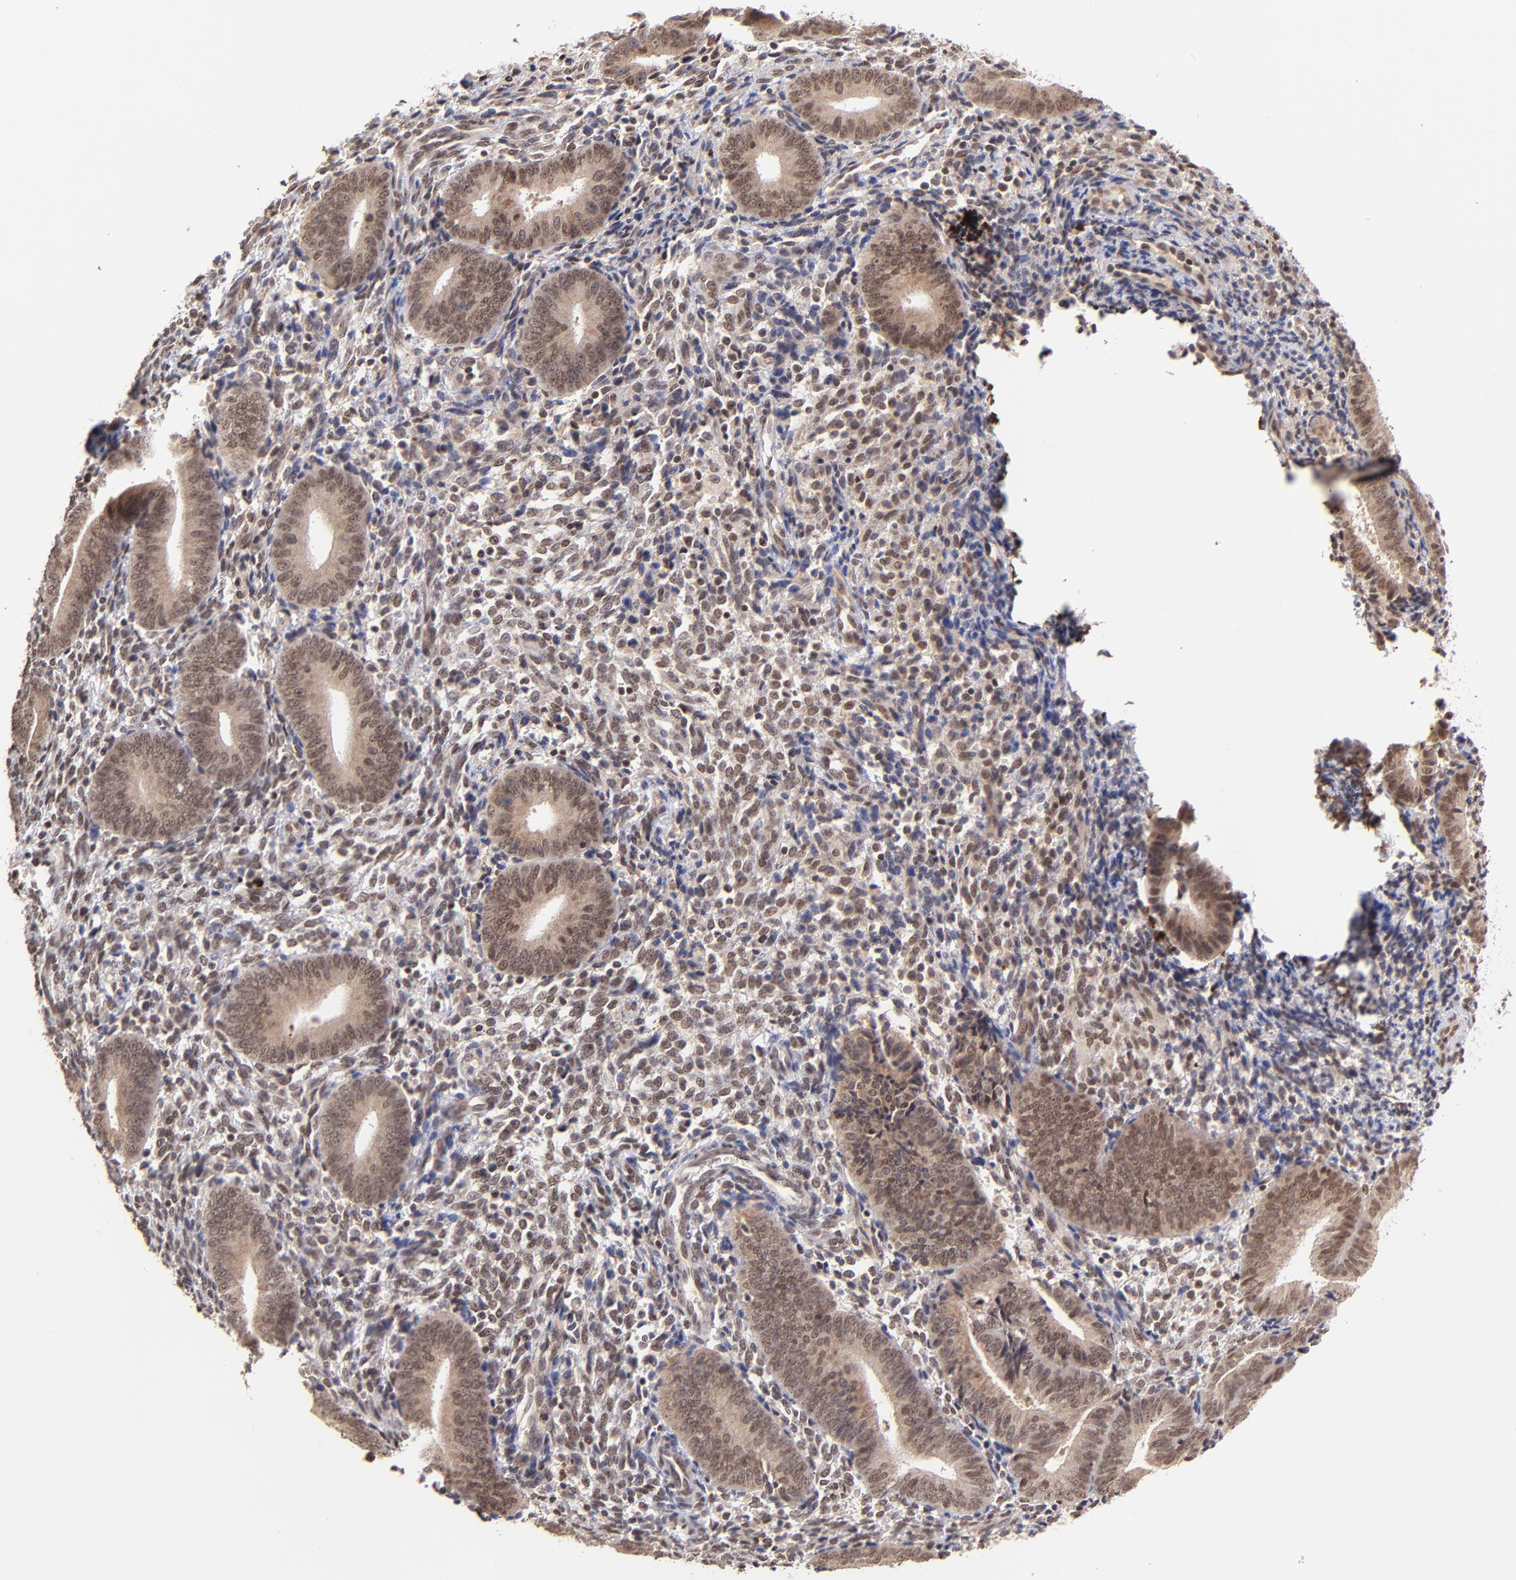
{"staining": {"intensity": "moderate", "quantity": "25%-75%", "location": "nuclear"}, "tissue": "endometrium", "cell_type": "Cells in endometrial stroma", "image_type": "normal", "snomed": [{"axis": "morphology", "description": "Normal tissue, NOS"}, {"axis": "topography", "description": "Uterus"}, {"axis": "topography", "description": "Endometrium"}], "caption": "Cells in endometrial stroma reveal medium levels of moderate nuclear staining in approximately 25%-75% of cells in normal endometrium.", "gene": "WDR25", "patient": {"sex": "female", "age": 33}}